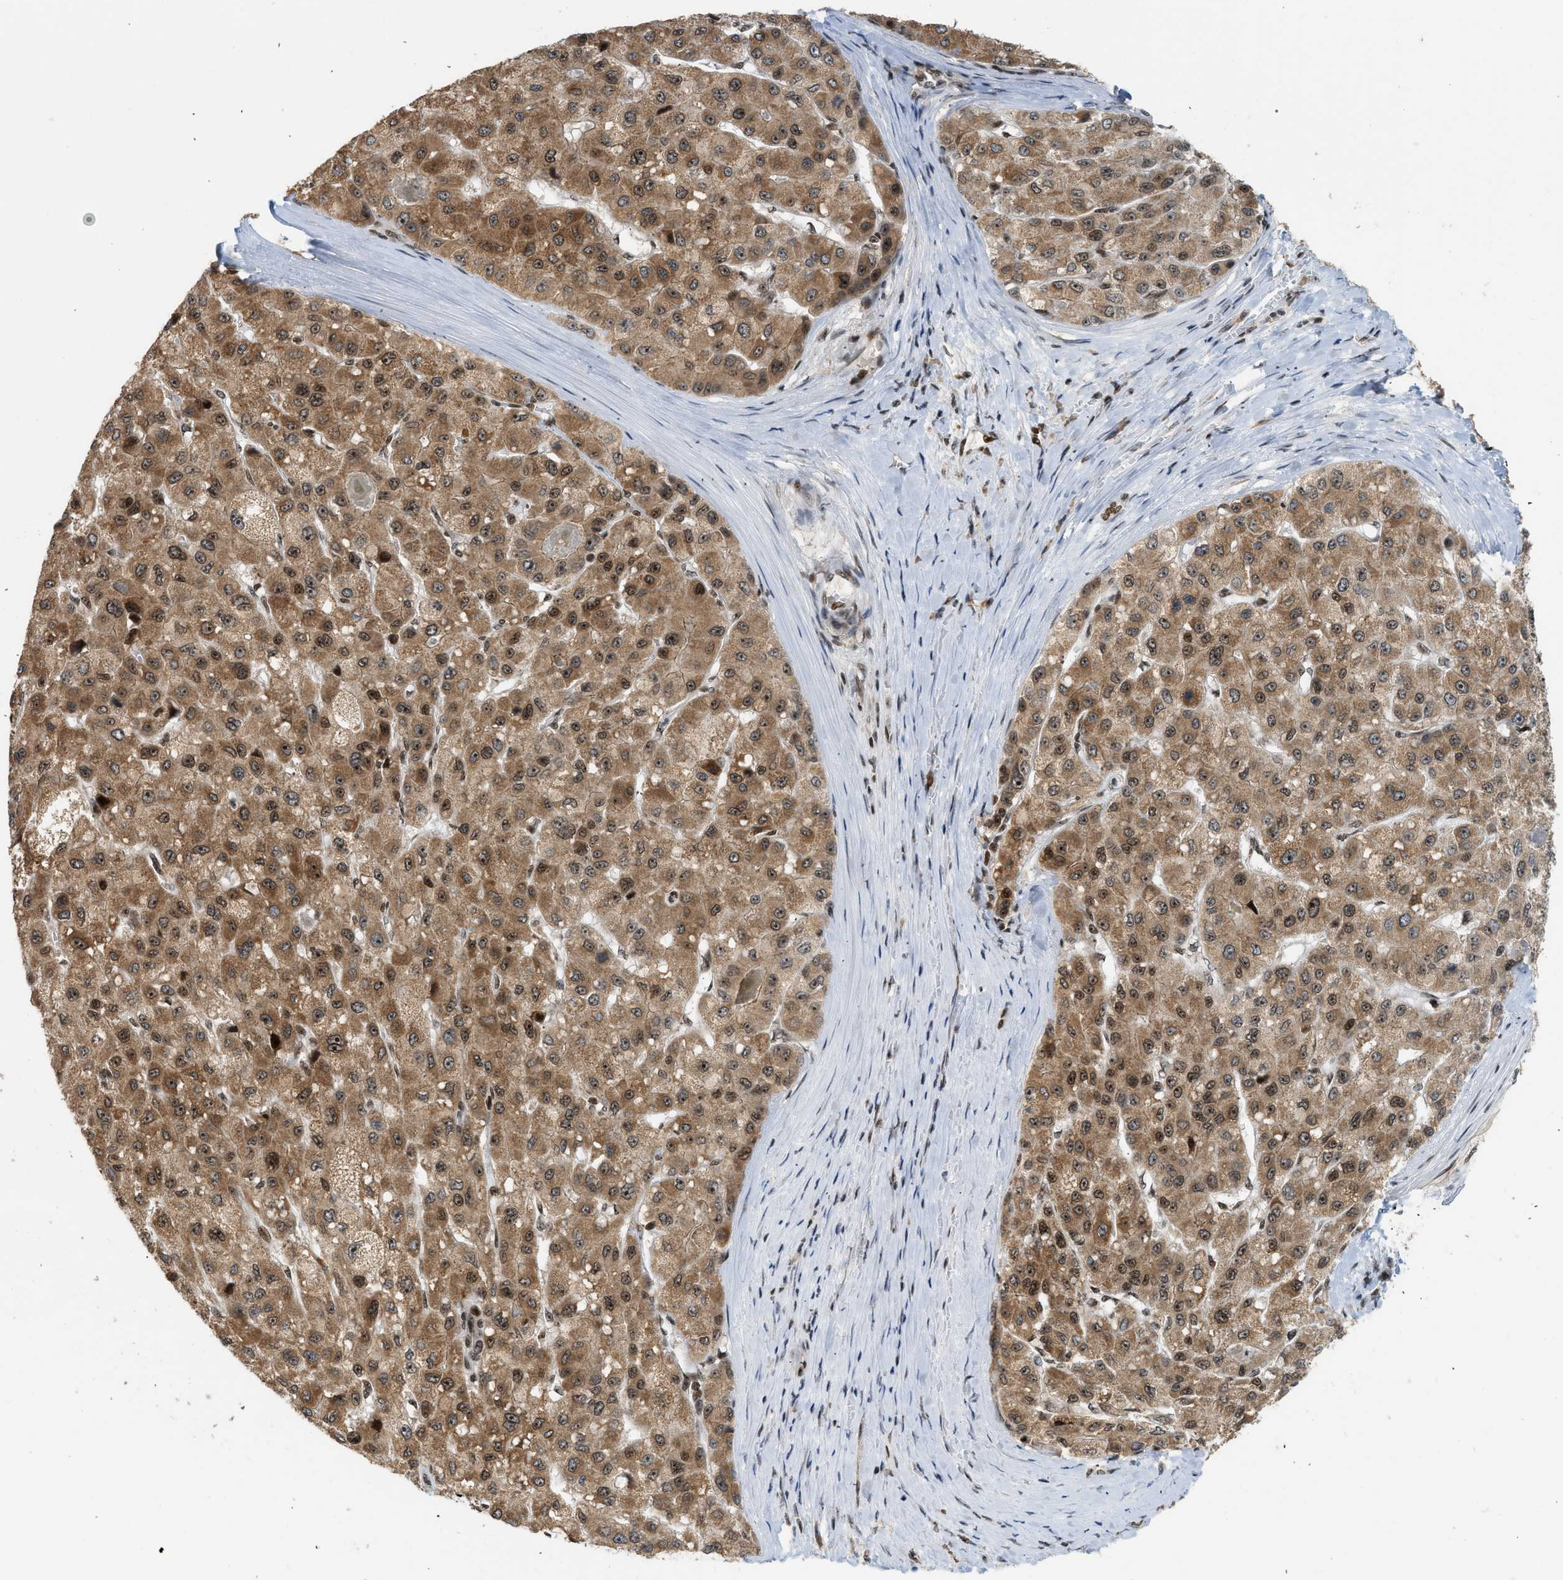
{"staining": {"intensity": "moderate", "quantity": ">75%", "location": "cytoplasmic/membranous,nuclear"}, "tissue": "liver cancer", "cell_type": "Tumor cells", "image_type": "cancer", "snomed": [{"axis": "morphology", "description": "Carcinoma, Hepatocellular, NOS"}, {"axis": "topography", "description": "Liver"}], "caption": "Hepatocellular carcinoma (liver) was stained to show a protein in brown. There is medium levels of moderate cytoplasmic/membranous and nuclear positivity in approximately >75% of tumor cells.", "gene": "ZNF22", "patient": {"sex": "male", "age": 80}}